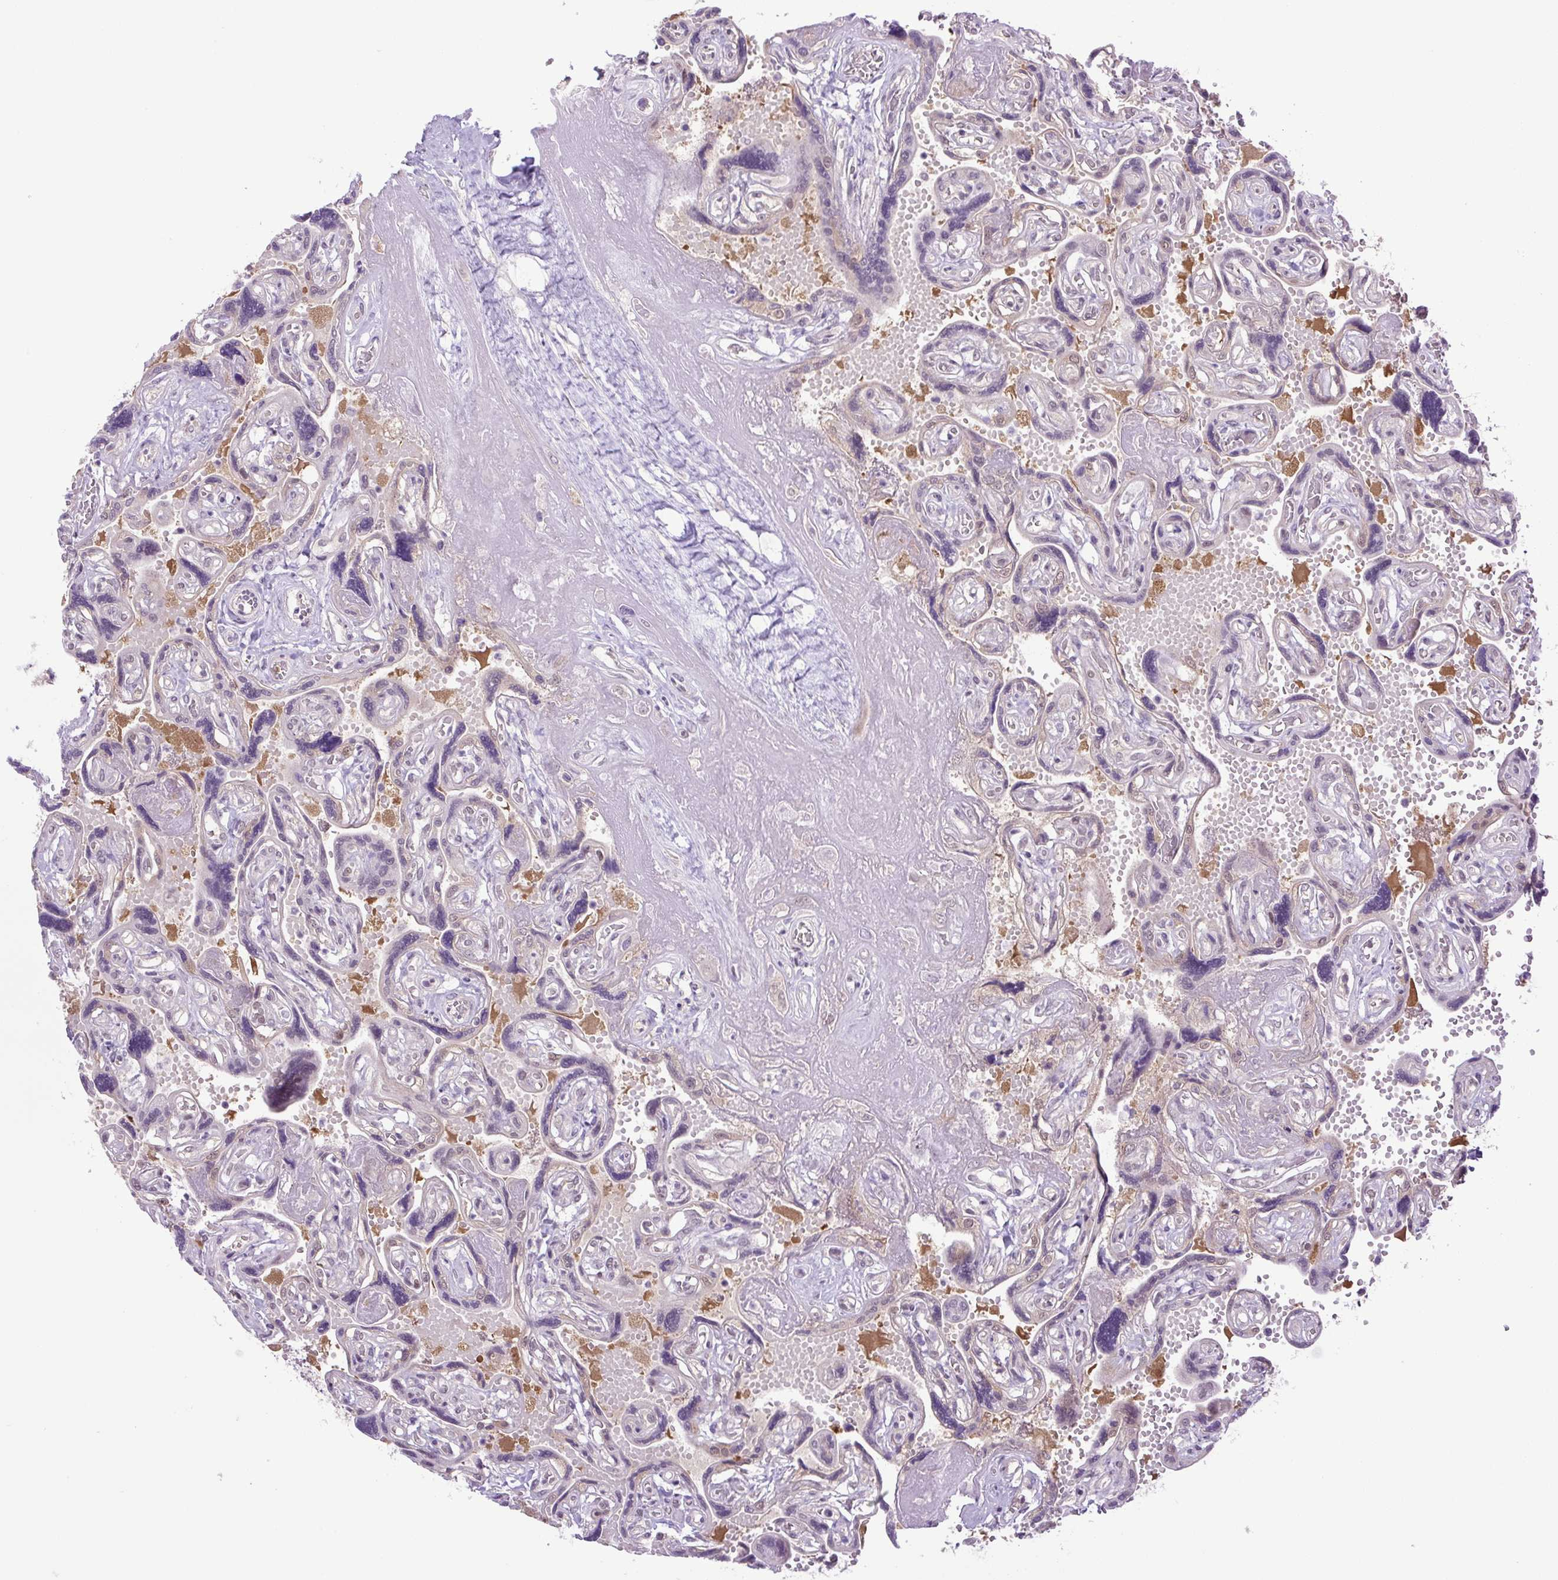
{"staining": {"intensity": "negative", "quantity": "none", "location": "none"}, "tissue": "placenta", "cell_type": "Decidual cells", "image_type": "normal", "snomed": [{"axis": "morphology", "description": "Normal tissue, NOS"}, {"axis": "topography", "description": "Placenta"}], "caption": "High power microscopy photomicrograph of an immunohistochemistry micrograph of benign placenta, revealing no significant expression in decidual cells.", "gene": "SGTA", "patient": {"sex": "female", "age": 32}}